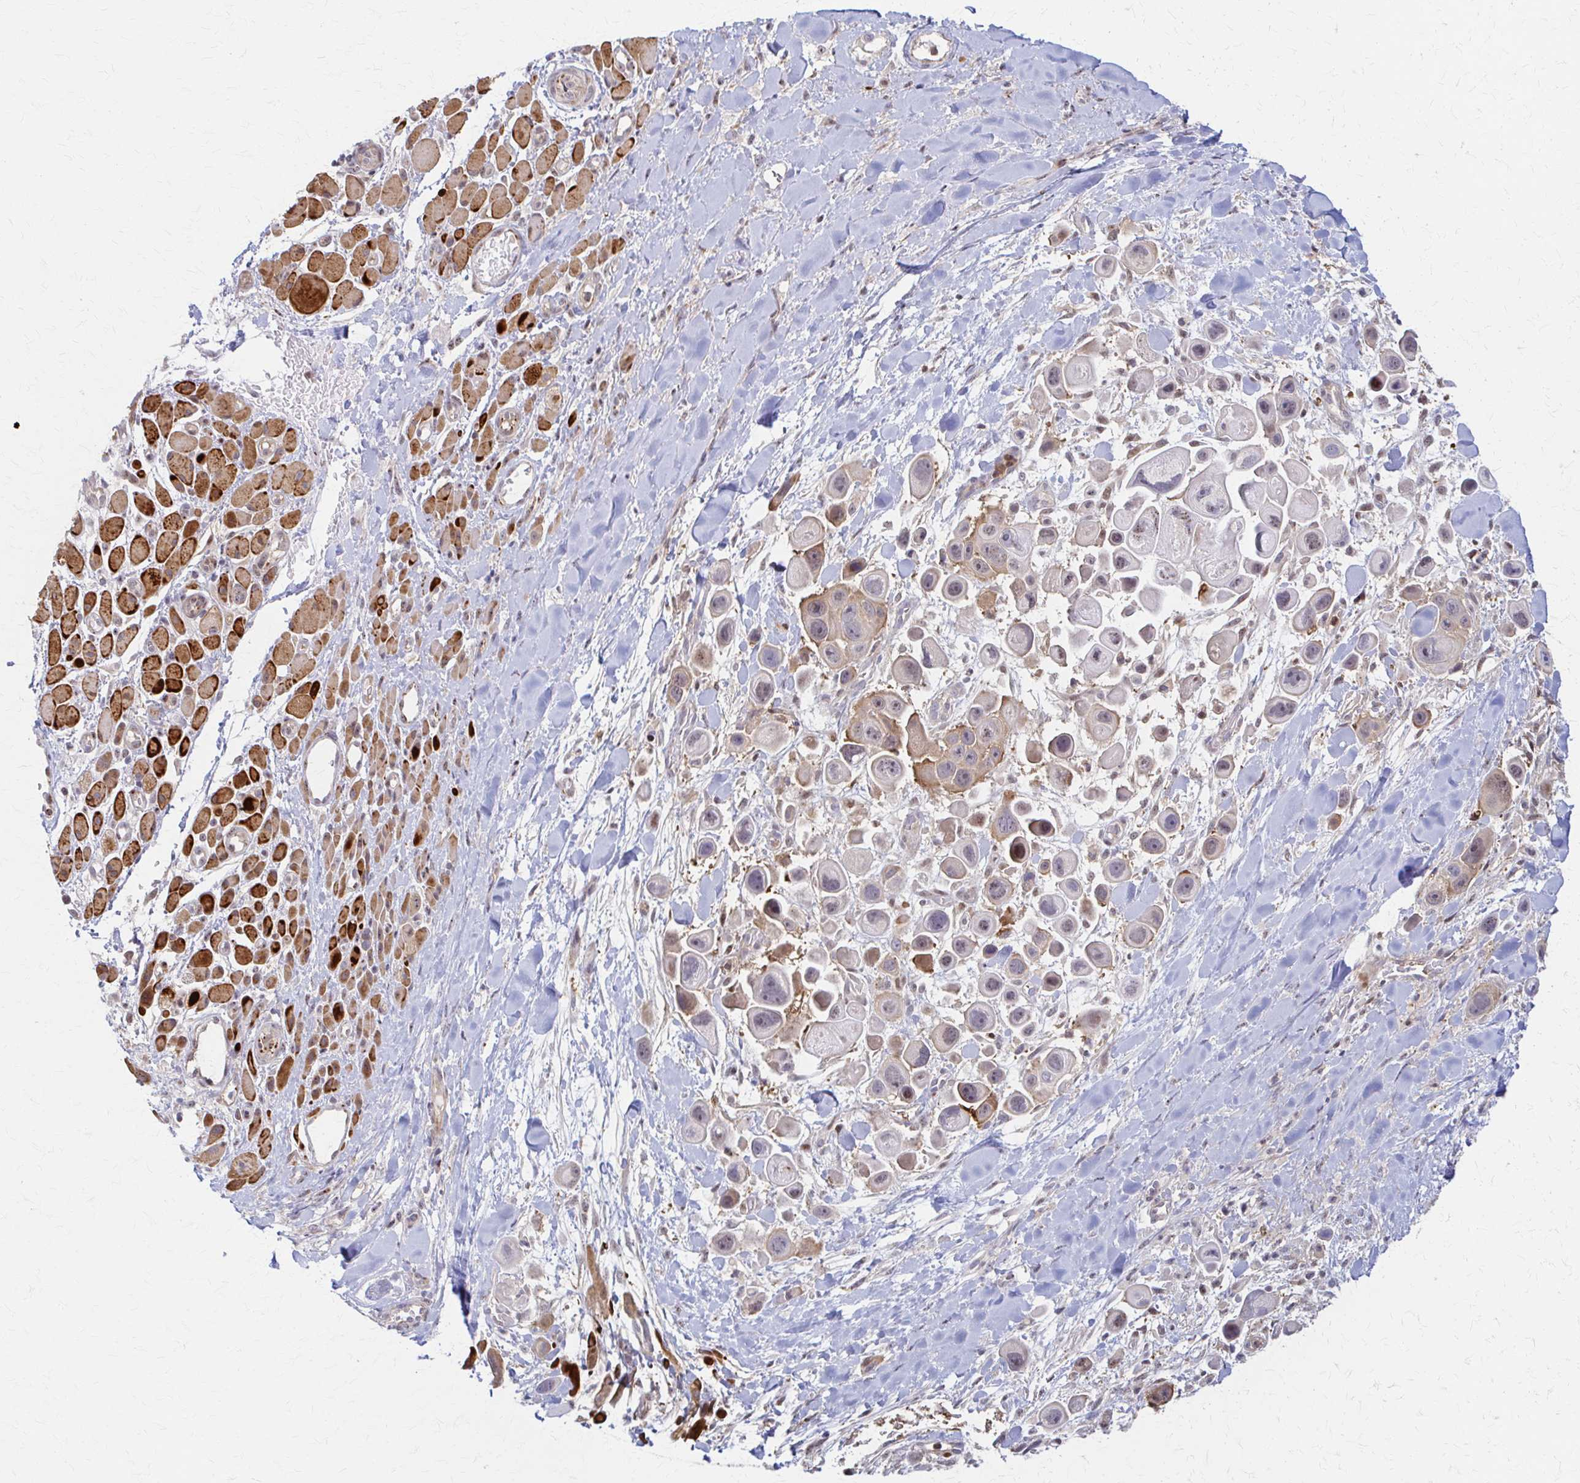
{"staining": {"intensity": "moderate", "quantity": "25%-75%", "location": "cytoplasmic/membranous"}, "tissue": "skin cancer", "cell_type": "Tumor cells", "image_type": "cancer", "snomed": [{"axis": "morphology", "description": "Squamous cell carcinoma, NOS"}, {"axis": "topography", "description": "Skin"}], "caption": "A brown stain labels moderate cytoplasmic/membranous expression of a protein in human skin squamous cell carcinoma tumor cells.", "gene": "ARHGAP35", "patient": {"sex": "male", "age": 67}}